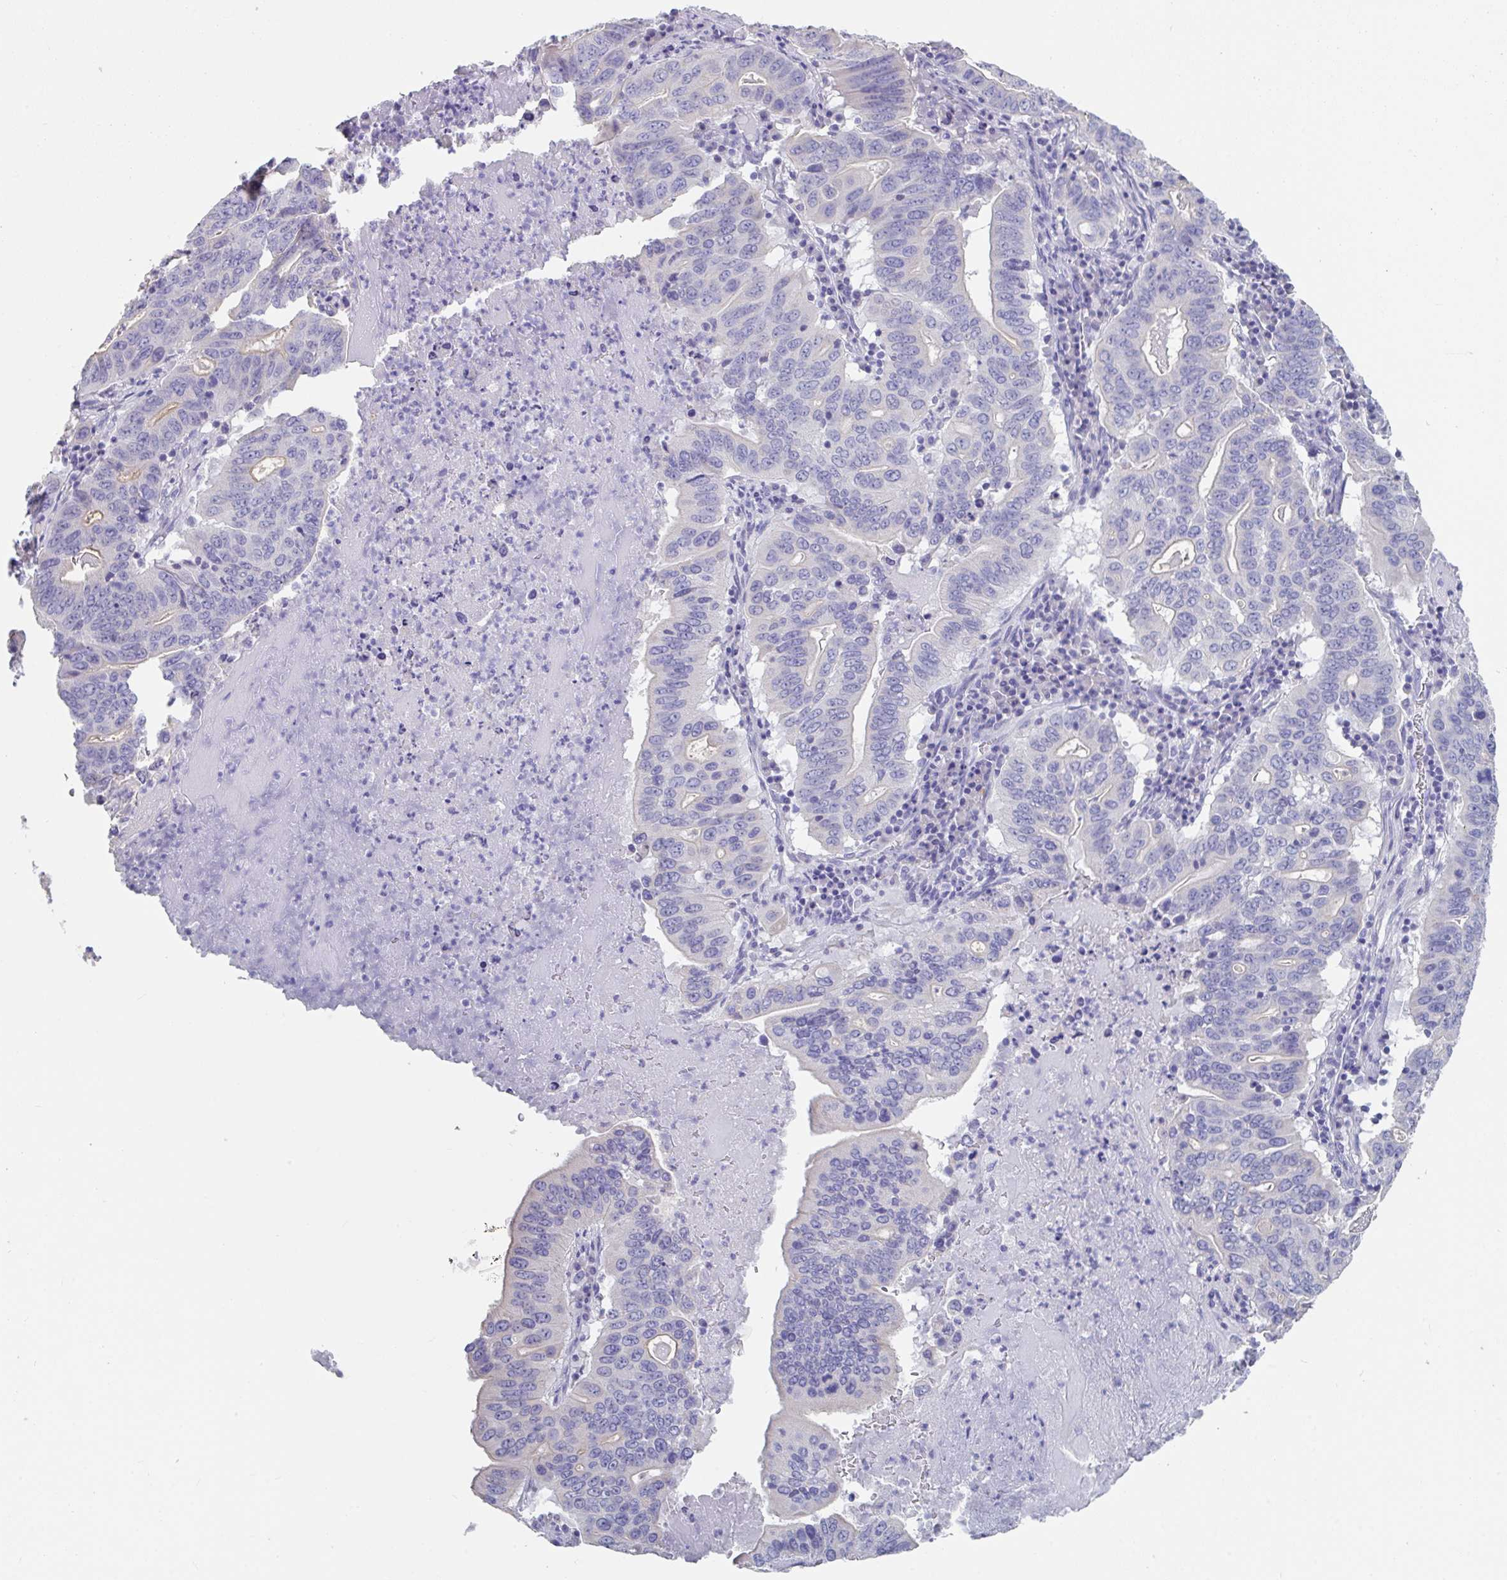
{"staining": {"intensity": "negative", "quantity": "none", "location": "none"}, "tissue": "lung cancer", "cell_type": "Tumor cells", "image_type": "cancer", "snomed": [{"axis": "morphology", "description": "Adenocarcinoma, NOS"}, {"axis": "topography", "description": "Lung"}], "caption": "Human adenocarcinoma (lung) stained for a protein using immunohistochemistry exhibits no expression in tumor cells.", "gene": "SLC44A4", "patient": {"sex": "female", "age": 60}}